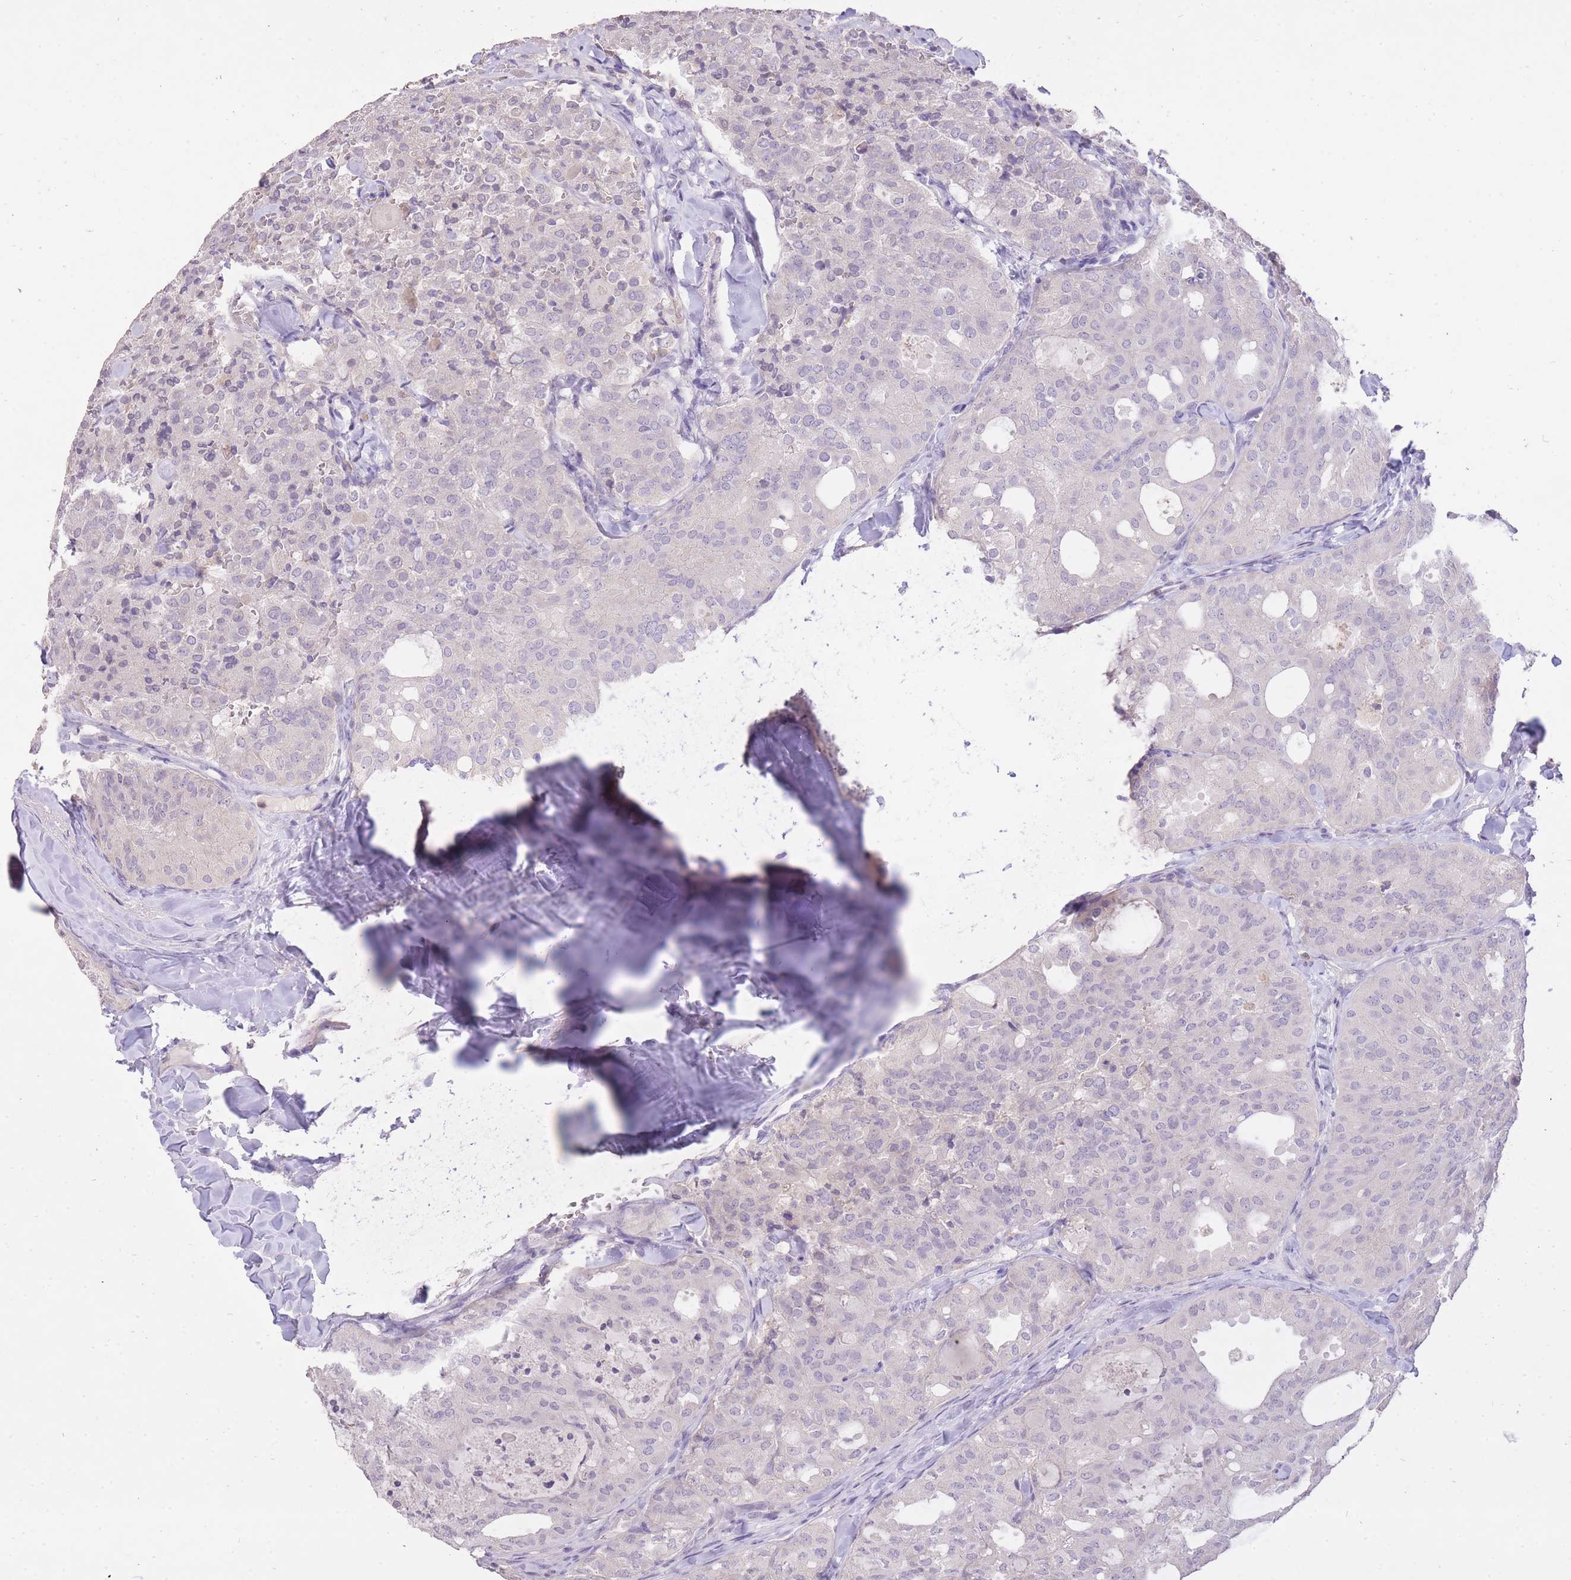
{"staining": {"intensity": "negative", "quantity": "none", "location": "none"}, "tissue": "thyroid cancer", "cell_type": "Tumor cells", "image_type": "cancer", "snomed": [{"axis": "morphology", "description": "Follicular adenoma carcinoma, NOS"}, {"axis": "topography", "description": "Thyroid gland"}], "caption": "Tumor cells show no significant protein positivity in thyroid follicular adenoma carcinoma.", "gene": "FRG2C", "patient": {"sex": "male", "age": 75}}